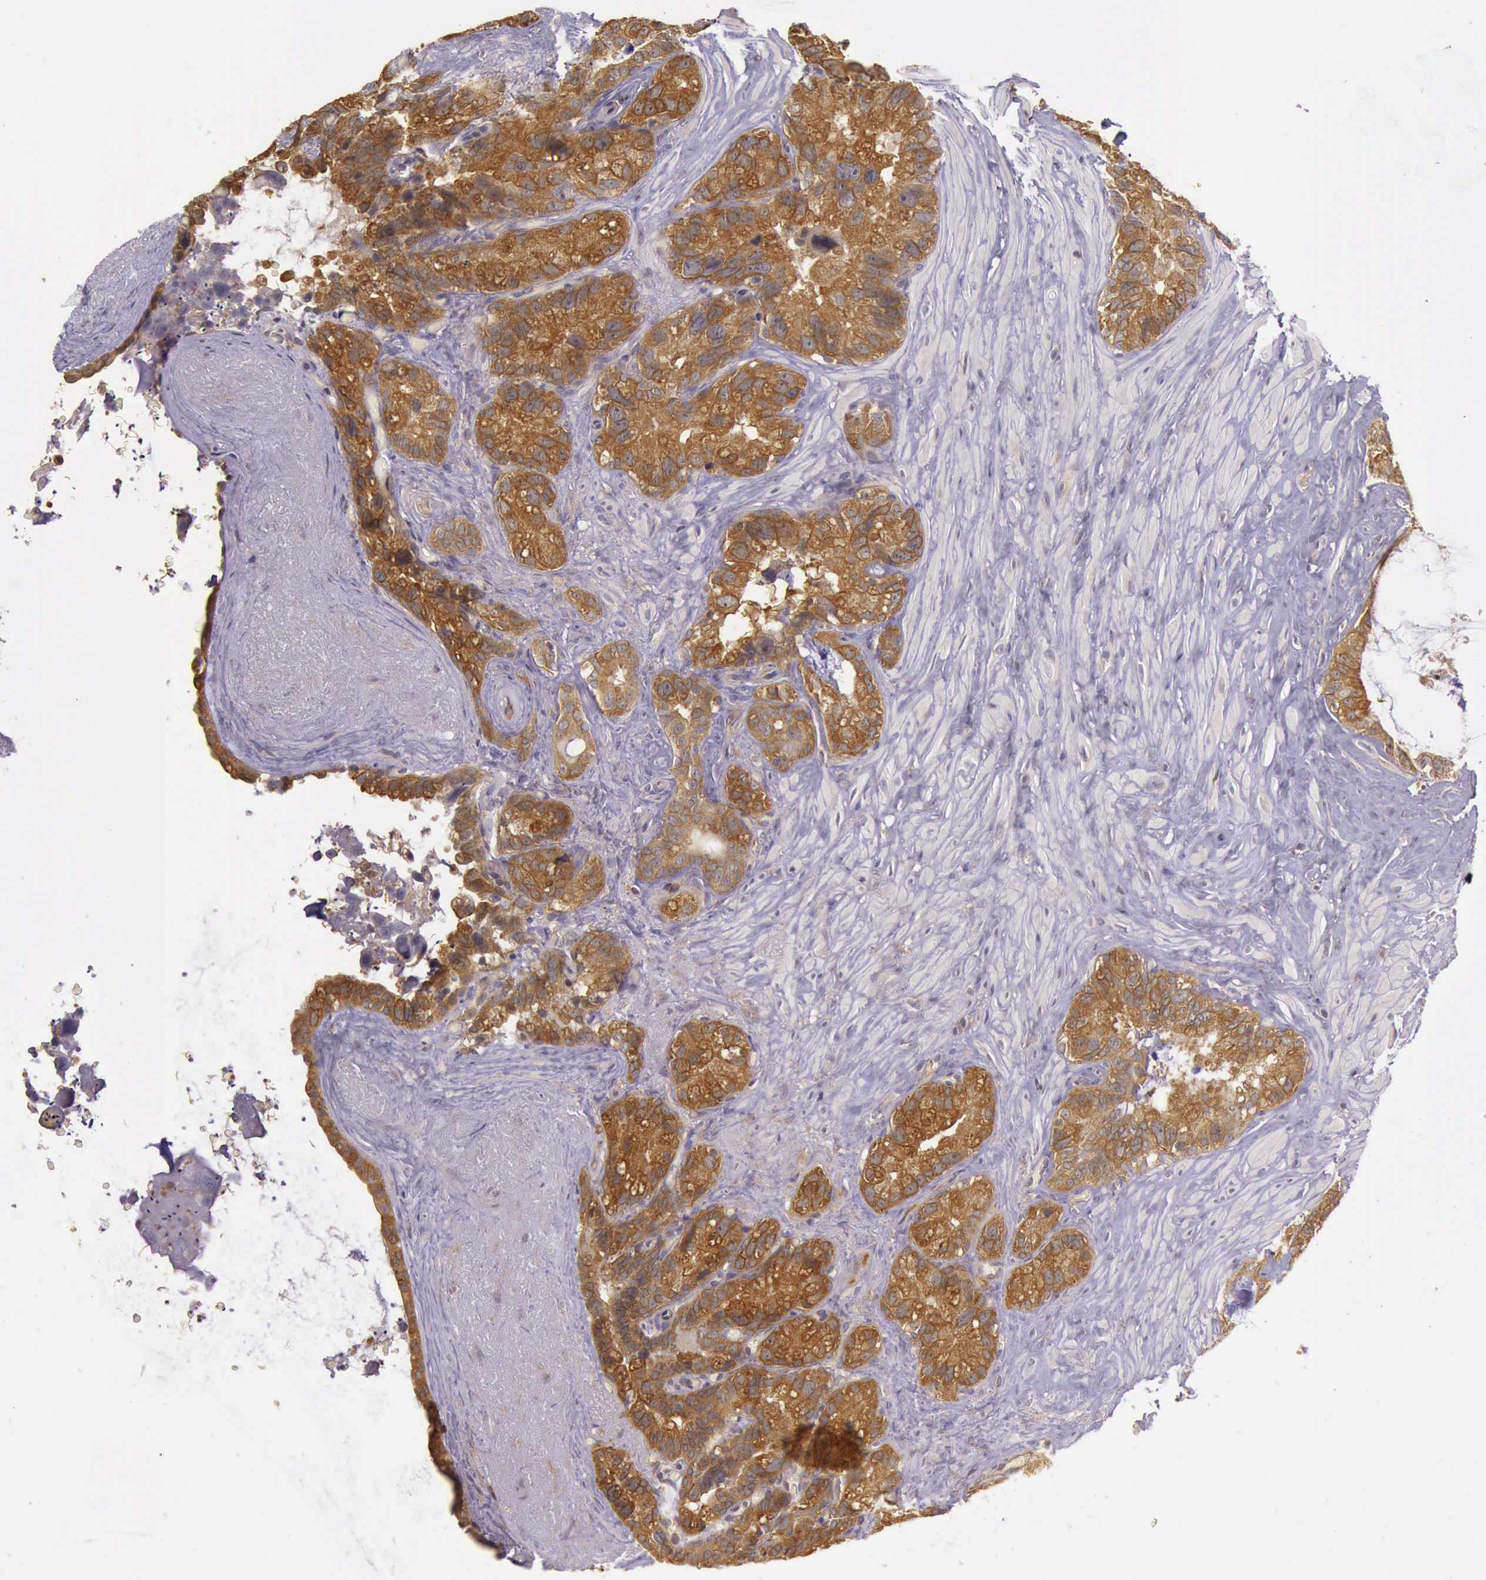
{"staining": {"intensity": "strong", "quantity": ">75%", "location": "cytoplasmic/membranous"}, "tissue": "seminal vesicle", "cell_type": "Glandular cells", "image_type": "normal", "snomed": [{"axis": "morphology", "description": "Normal tissue, NOS"}, {"axis": "topography", "description": "Seminal veicle"}], "caption": "This image displays immunohistochemistry (IHC) staining of unremarkable seminal vesicle, with high strong cytoplasmic/membranous positivity in approximately >75% of glandular cells.", "gene": "EIF5", "patient": {"sex": "male", "age": 63}}